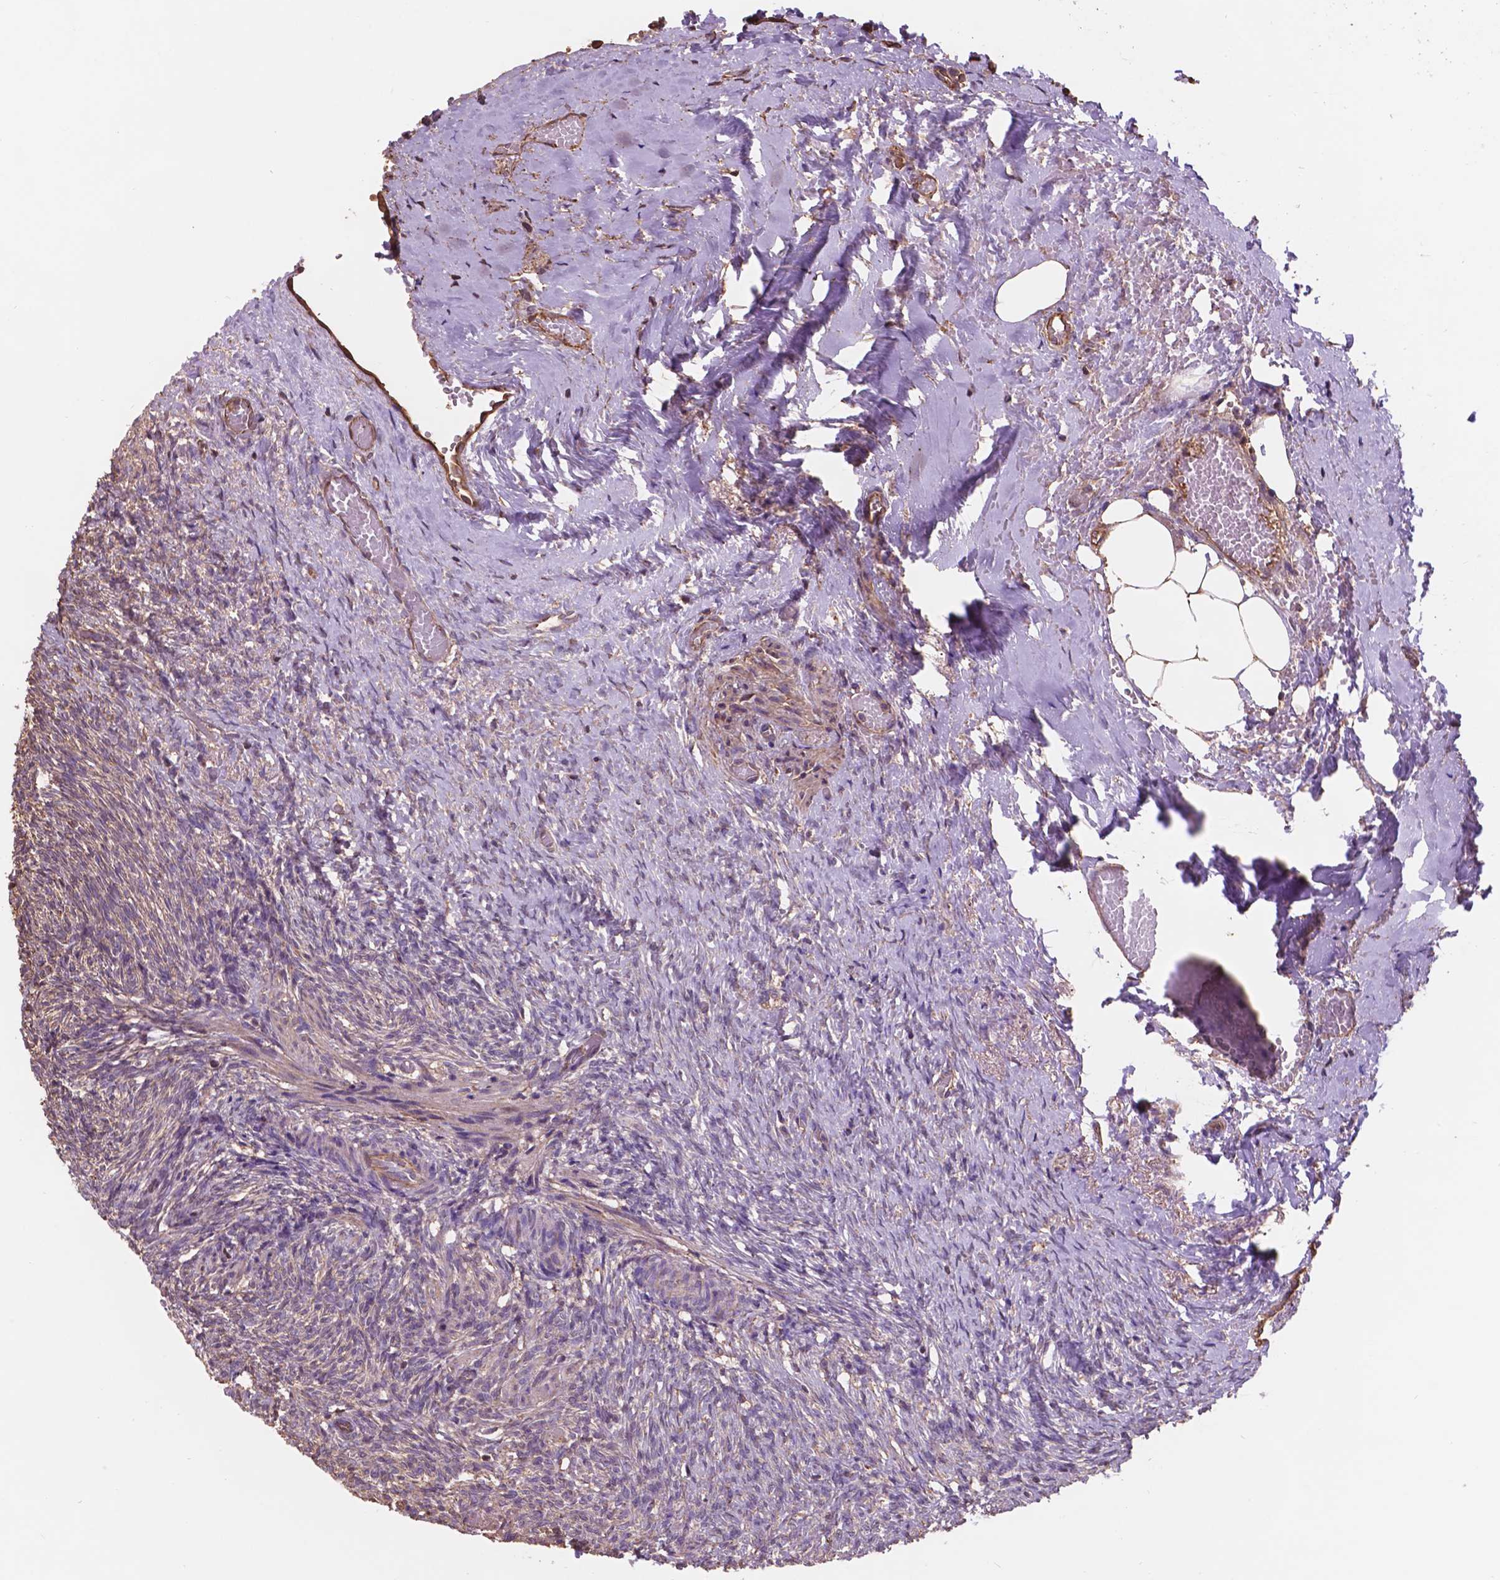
{"staining": {"intensity": "weak", "quantity": ">75%", "location": "cytoplasmic/membranous"}, "tissue": "ovary", "cell_type": "Follicle cells", "image_type": "normal", "snomed": [{"axis": "morphology", "description": "Normal tissue, NOS"}, {"axis": "topography", "description": "Ovary"}], "caption": "A low amount of weak cytoplasmic/membranous positivity is appreciated in approximately >75% of follicle cells in unremarkable ovary.", "gene": "NIPA2", "patient": {"sex": "female", "age": 46}}